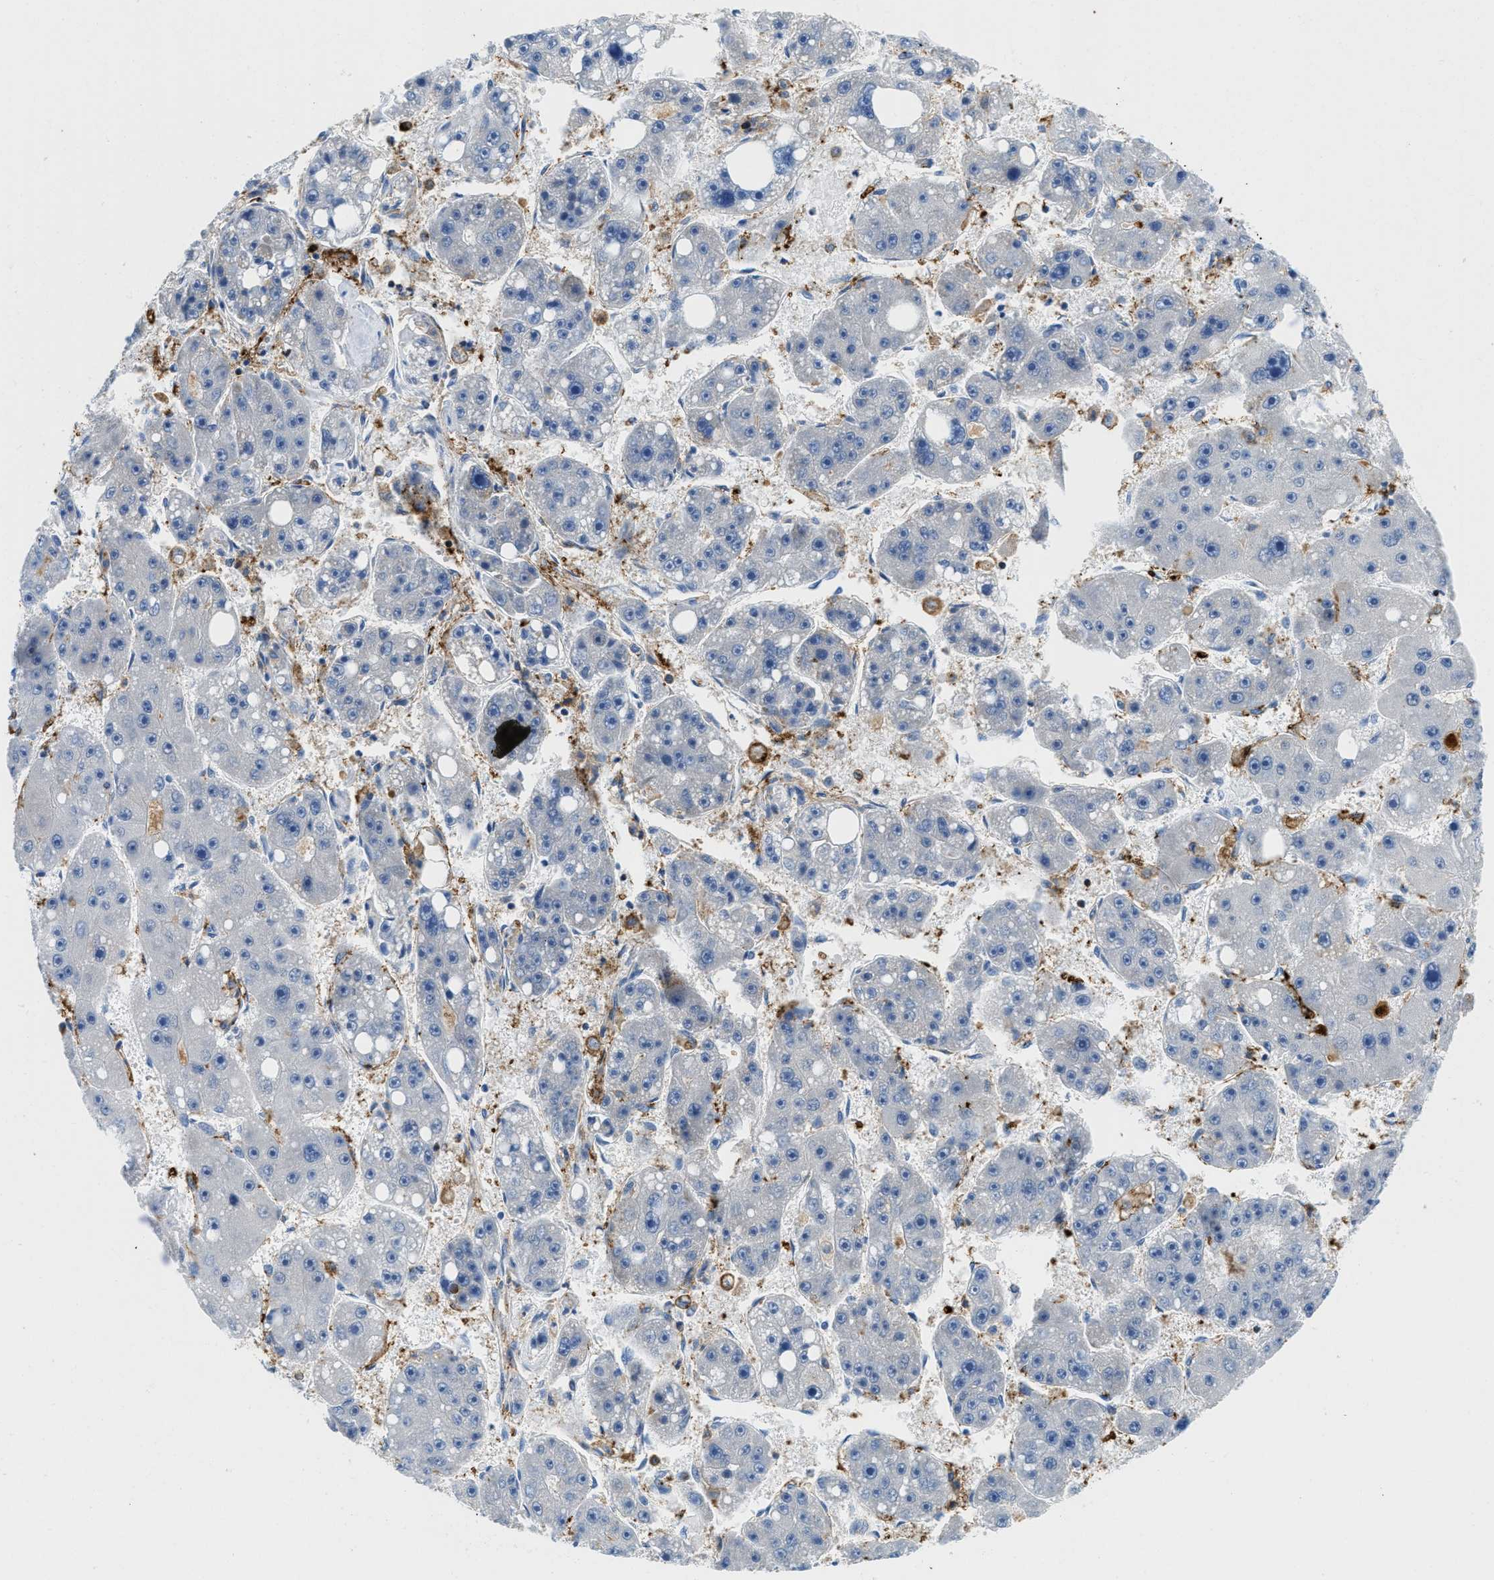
{"staining": {"intensity": "negative", "quantity": "none", "location": "none"}, "tissue": "liver cancer", "cell_type": "Tumor cells", "image_type": "cancer", "snomed": [{"axis": "morphology", "description": "Carcinoma, Hepatocellular, NOS"}, {"axis": "topography", "description": "Liver"}], "caption": "Tumor cells show no significant protein staining in liver cancer (hepatocellular carcinoma).", "gene": "CD226", "patient": {"sex": "female", "age": 61}}